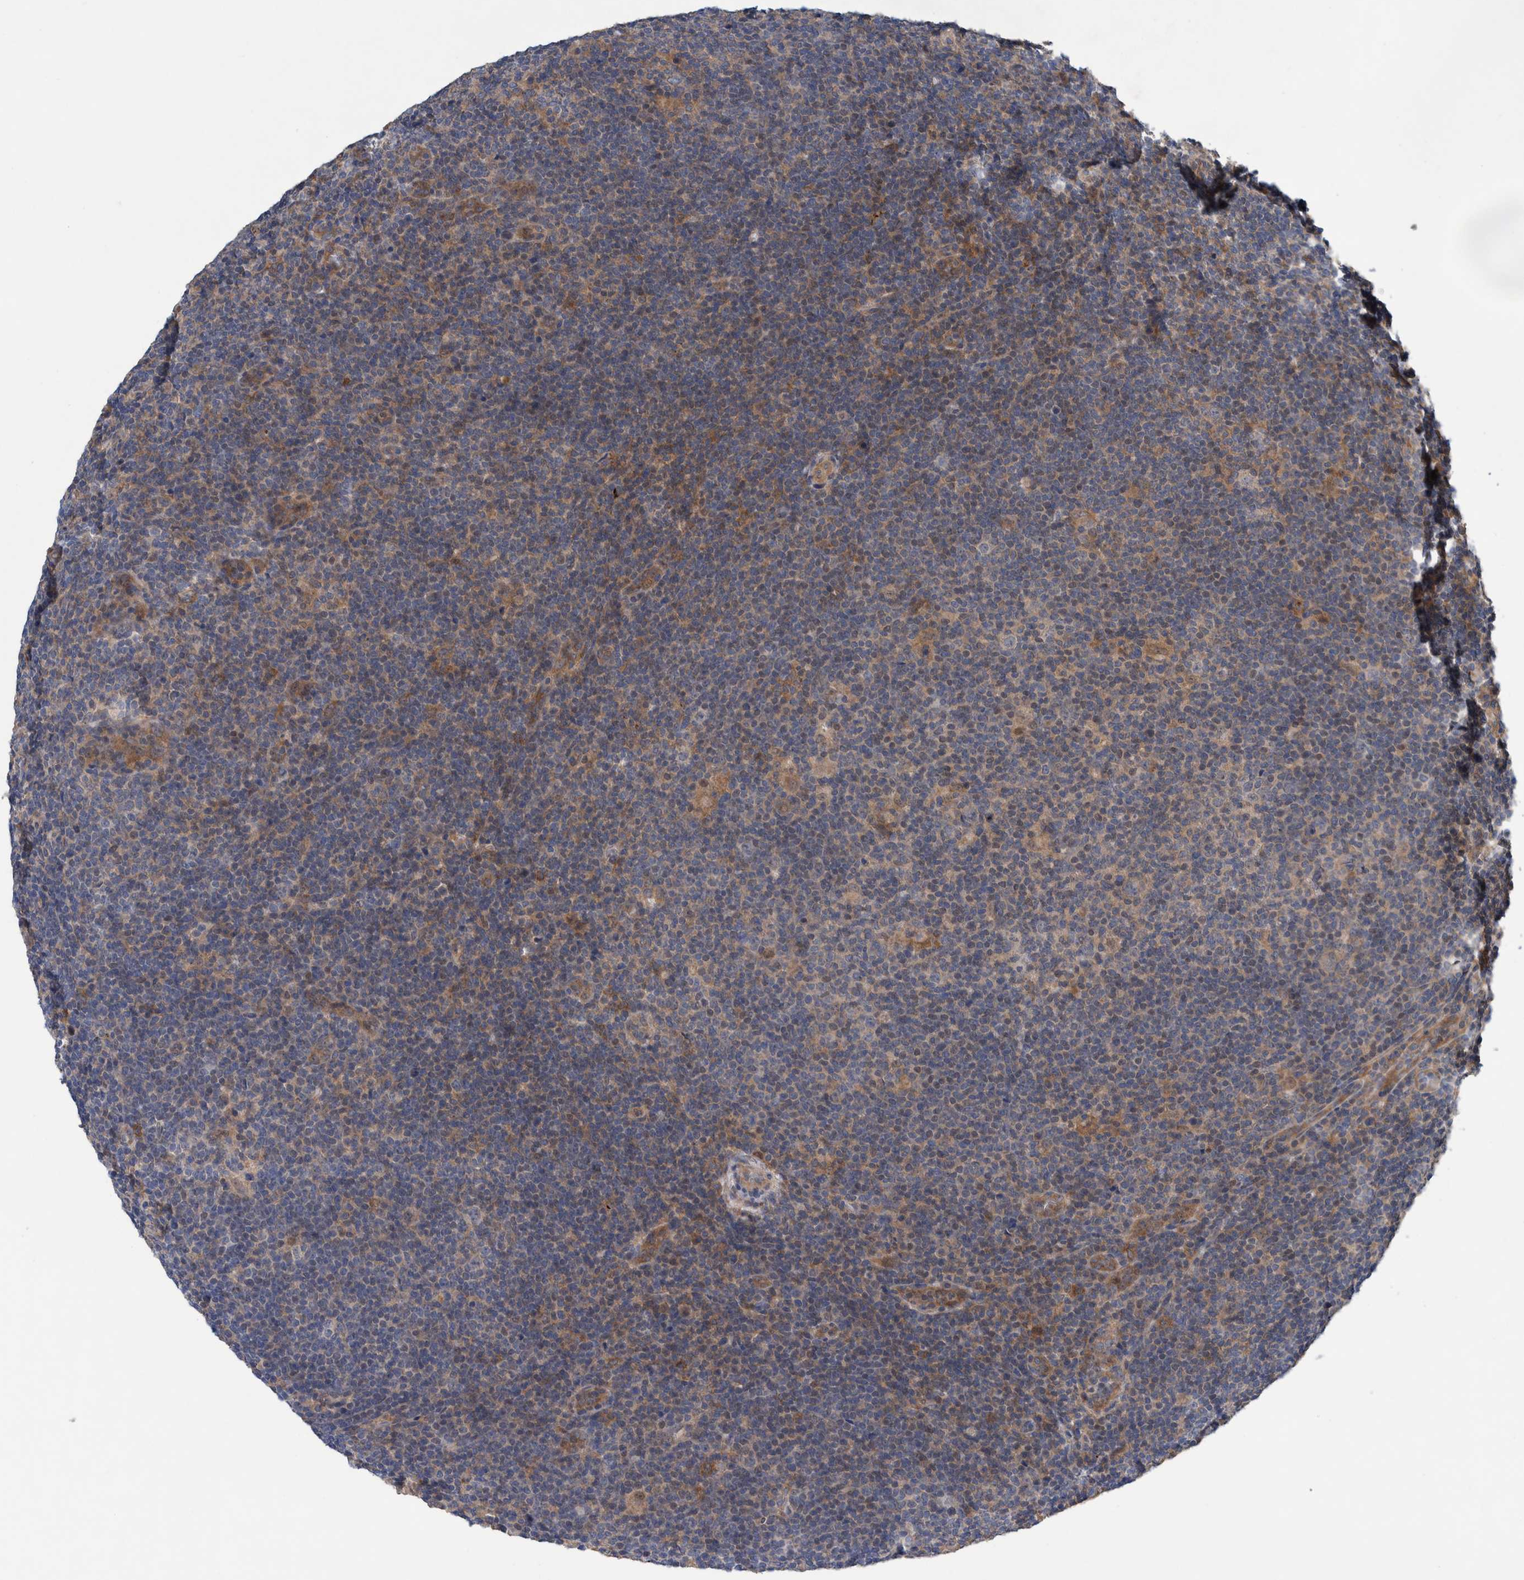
{"staining": {"intensity": "weak", "quantity": "<25%", "location": "cytoplasmic/membranous"}, "tissue": "lymphoma", "cell_type": "Tumor cells", "image_type": "cancer", "snomed": [{"axis": "morphology", "description": "Hodgkin's disease, NOS"}, {"axis": "topography", "description": "Lymph node"}], "caption": "This micrograph is of lymphoma stained with IHC to label a protein in brown with the nuclei are counter-stained blue. There is no staining in tumor cells.", "gene": "PIK3R6", "patient": {"sex": "female", "age": 57}}